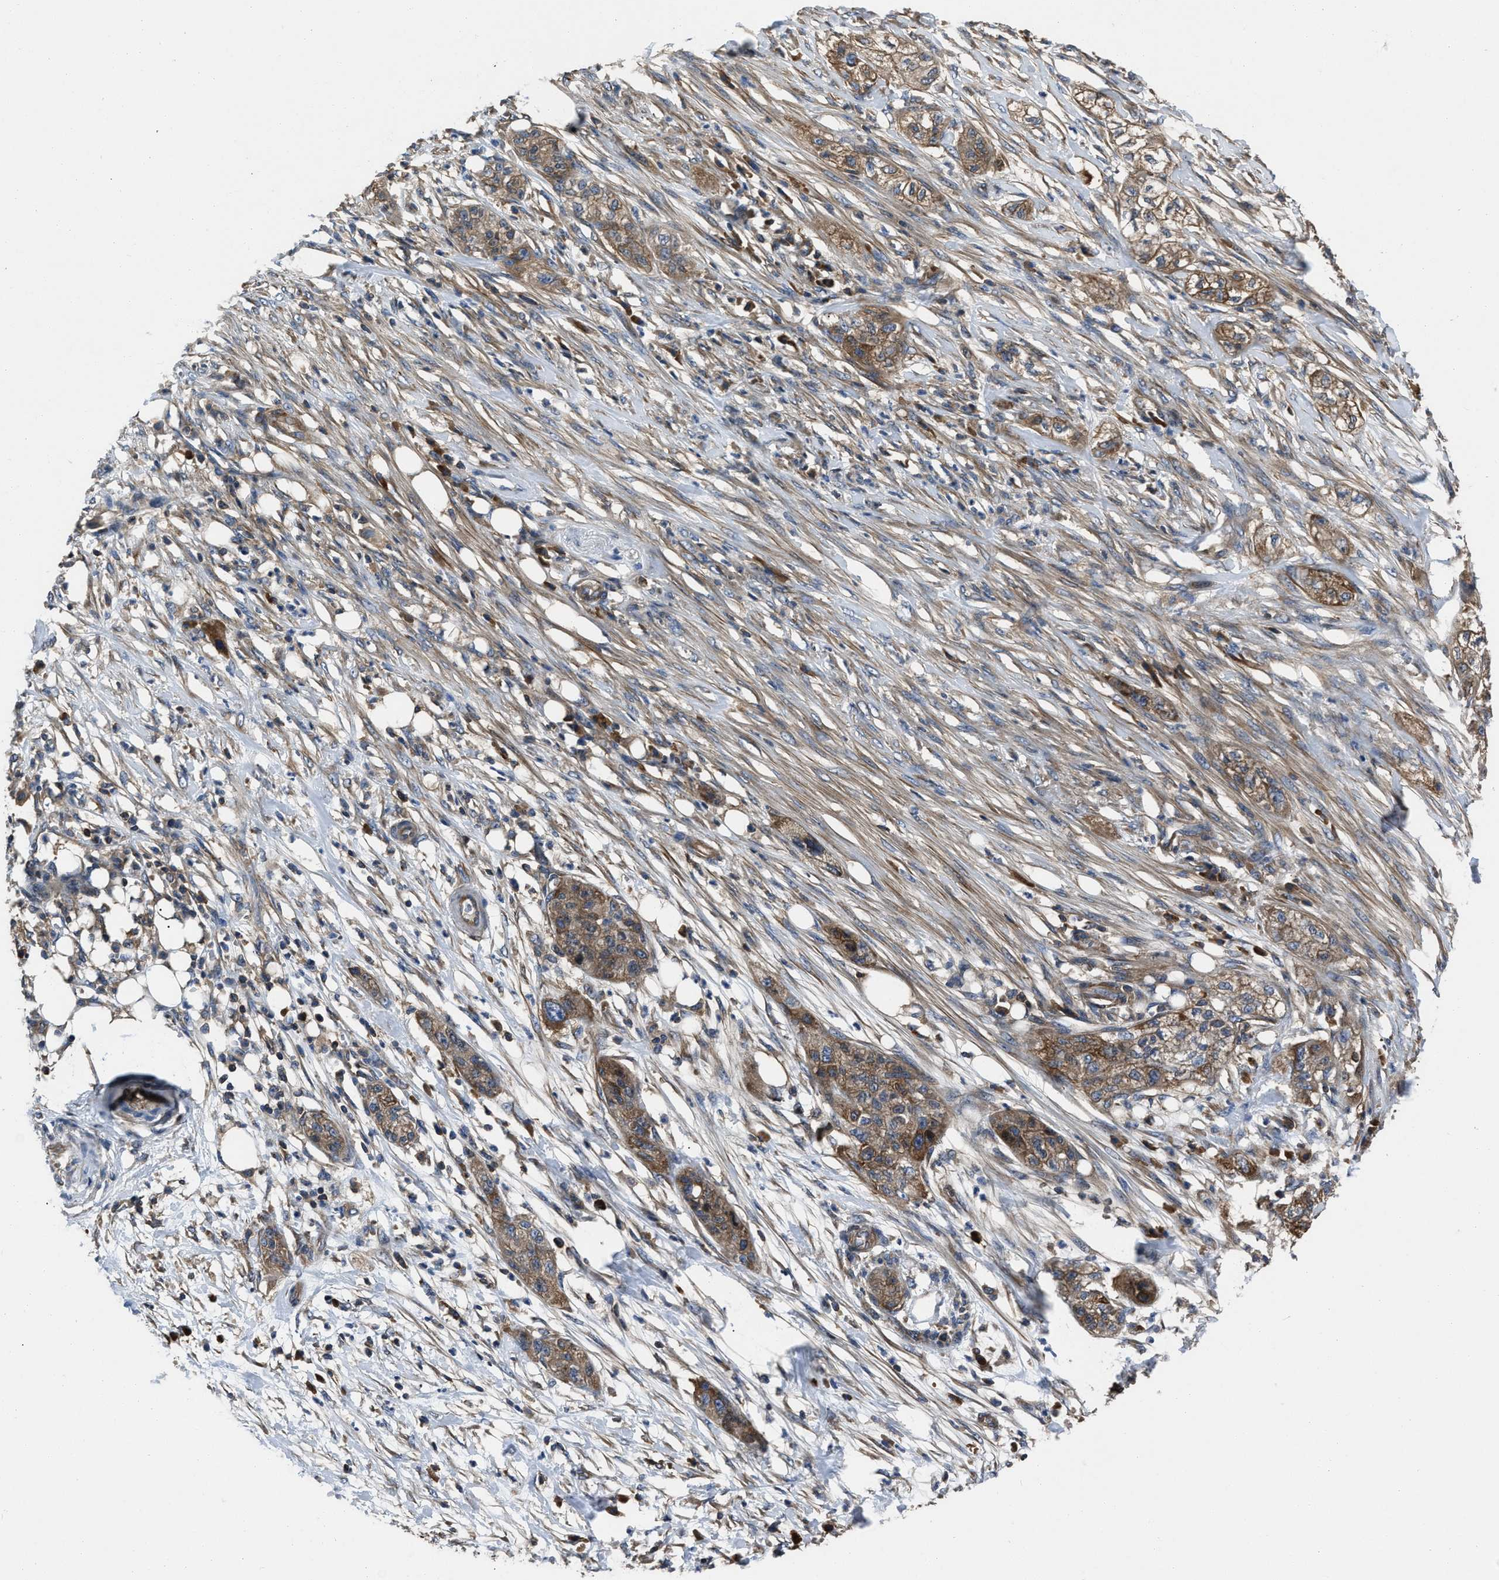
{"staining": {"intensity": "moderate", "quantity": ">75%", "location": "cytoplasmic/membranous"}, "tissue": "pancreatic cancer", "cell_type": "Tumor cells", "image_type": "cancer", "snomed": [{"axis": "morphology", "description": "Adenocarcinoma, NOS"}, {"axis": "topography", "description": "Pancreas"}], "caption": "A medium amount of moderate cytoplasmic/membranous expression is appreciated in about >75% of tumor cells in pancreatic cancer tissue.", "gene": "YARS1", "patient": {"sex": "female", "age": 78}}